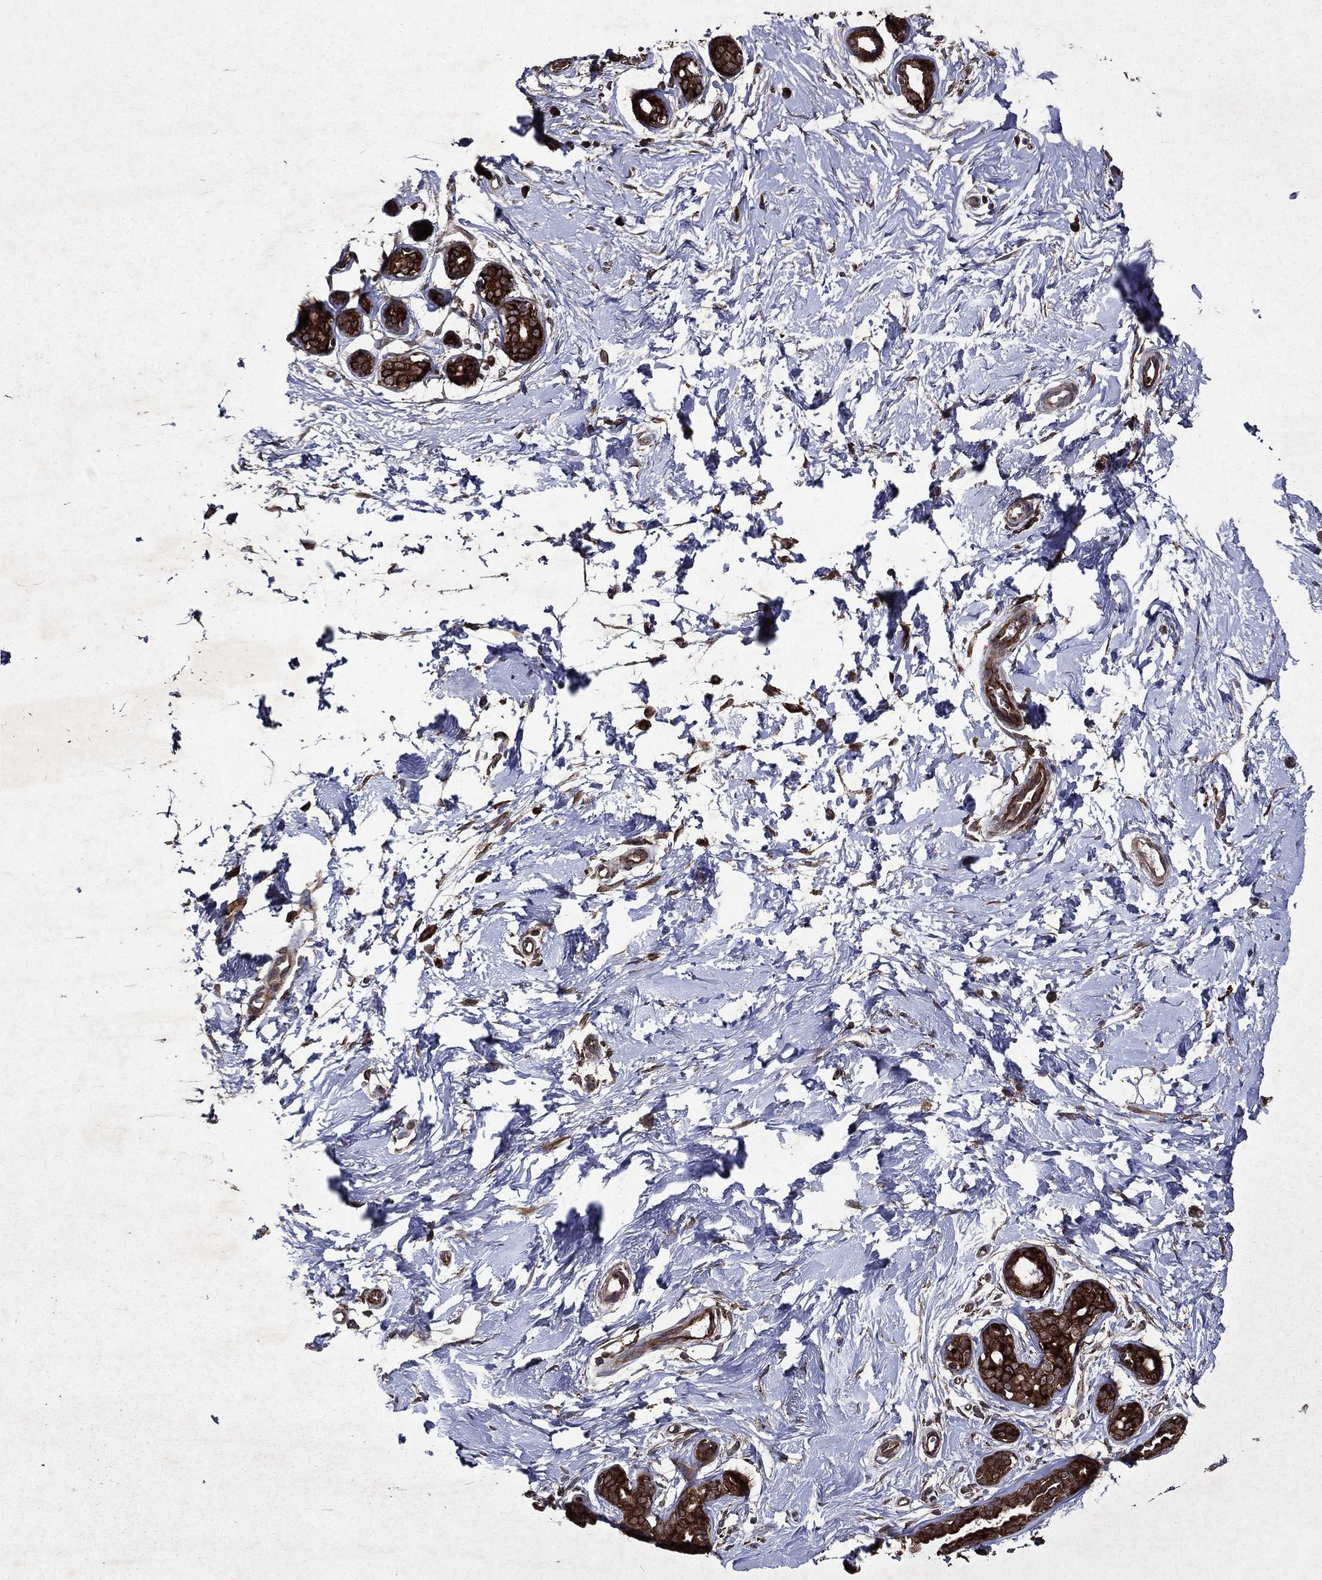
{"staining": {"intensity": "negative", "quantity": "none", "location": "none"}, "tissue": "breast", "cell_type": "Adipocytes", "image_type": "normal", "snomed": [{"axis": "morphology", "description": "Normal tissue, NOS"}, {"axis": "topography", "description": "Breast"}], "caption": "Immunohistochemical staining of unremarkable breast exhibits no significant expression in adipocytes.", "gene": "EIF2B4", "patient": {"sex": "female", "age": 37}}